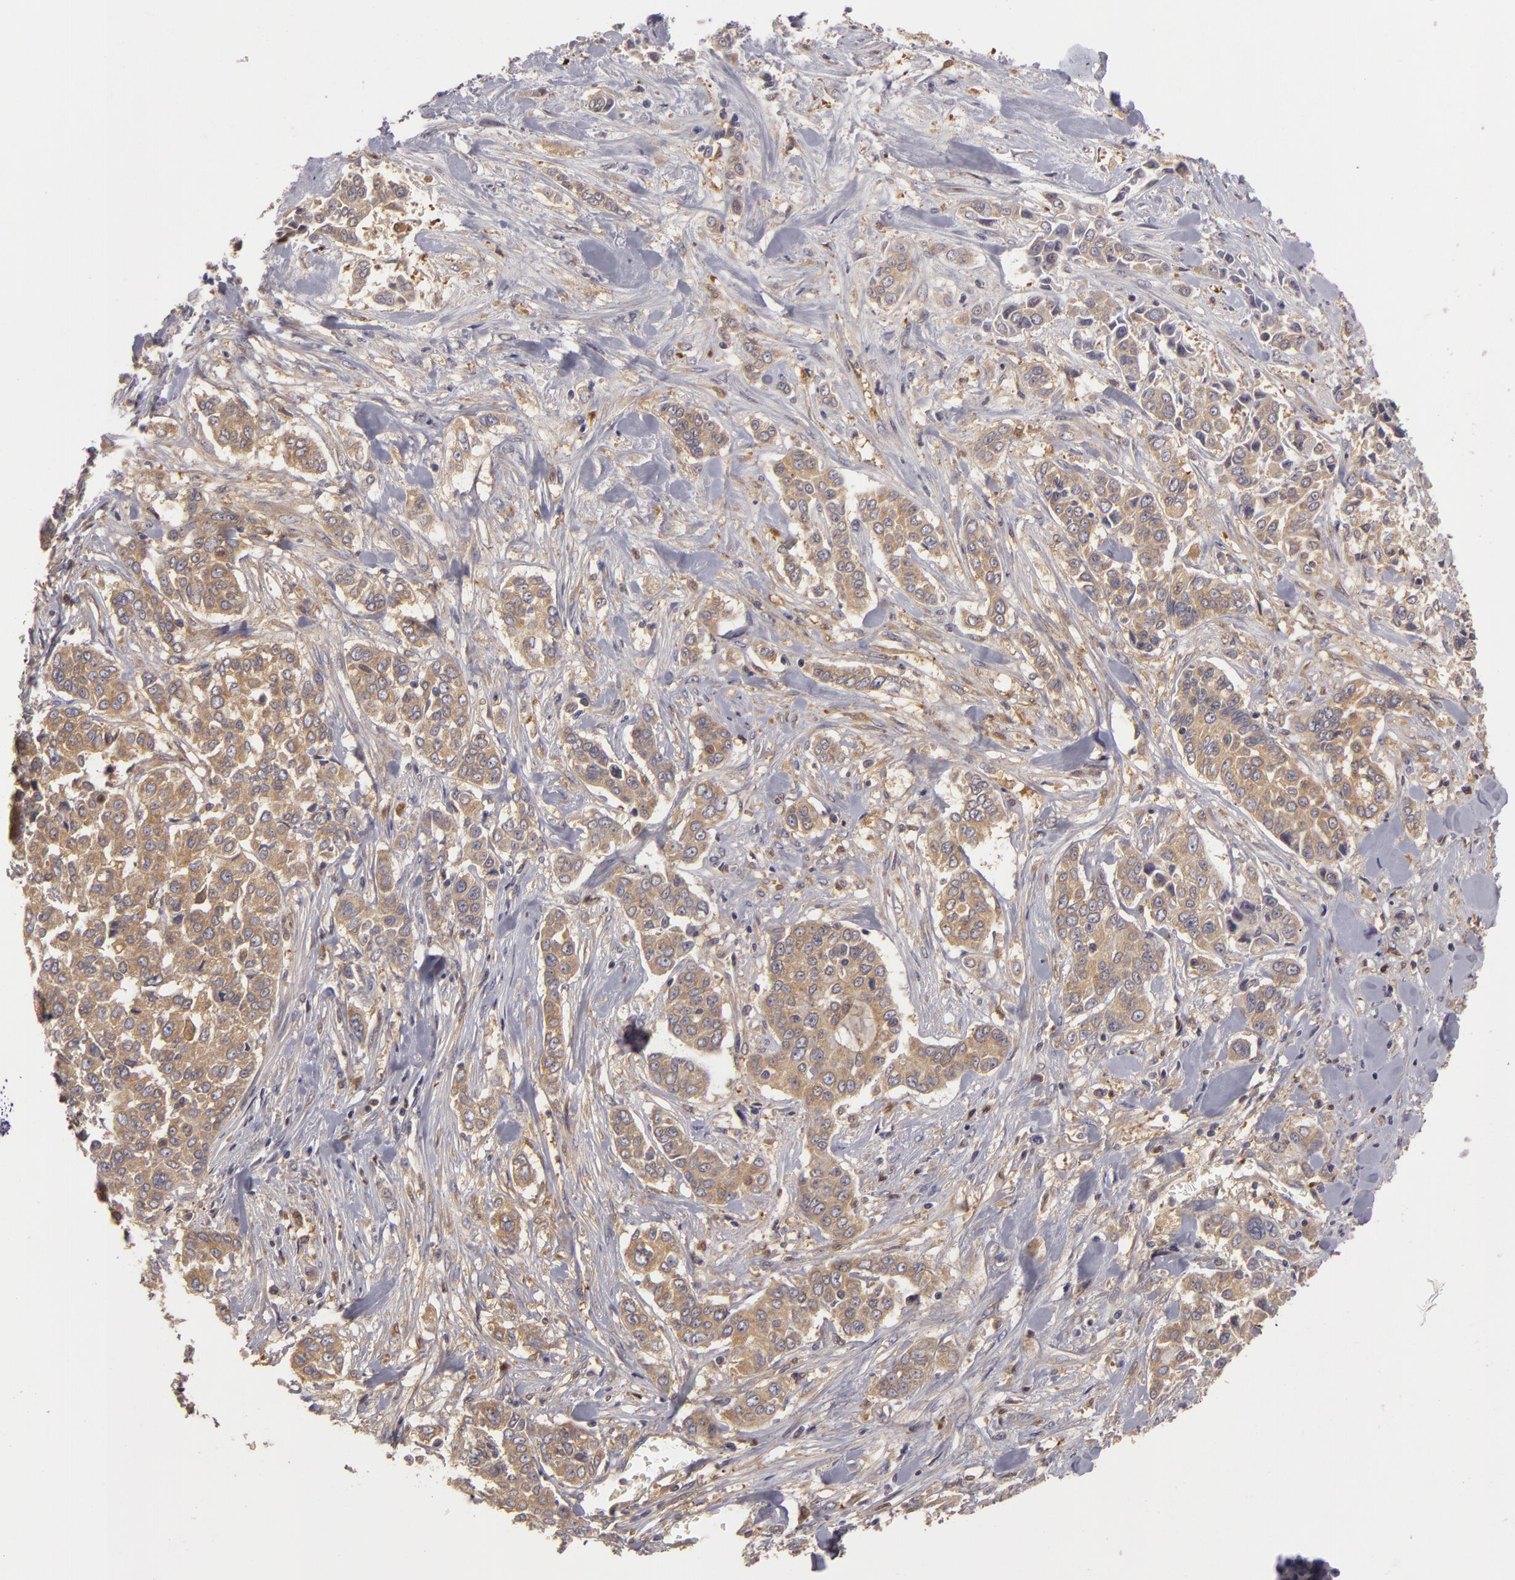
{"staining": {"intensity": "weak", "quantity": ">75%", "location": "cytoplasmic/membranous"}, "tissue": "pancreatic cancer", "cell_type": "Tumor cells", "image_type": "cancer", "snomed": [{"axis": "morphology", "description": "Adenocarcinoma, NOS"}, {"axis": "topography", "description": "Pancreas"}], "caption": "A histopathology image of human adenocarcinoma (pancreatic) stained for a protein reveals weak cytoplasmic/membranous brown staining in tumor cells.", "gene": "ZNF229", "patient": {"sex": "female", "age": 52}}